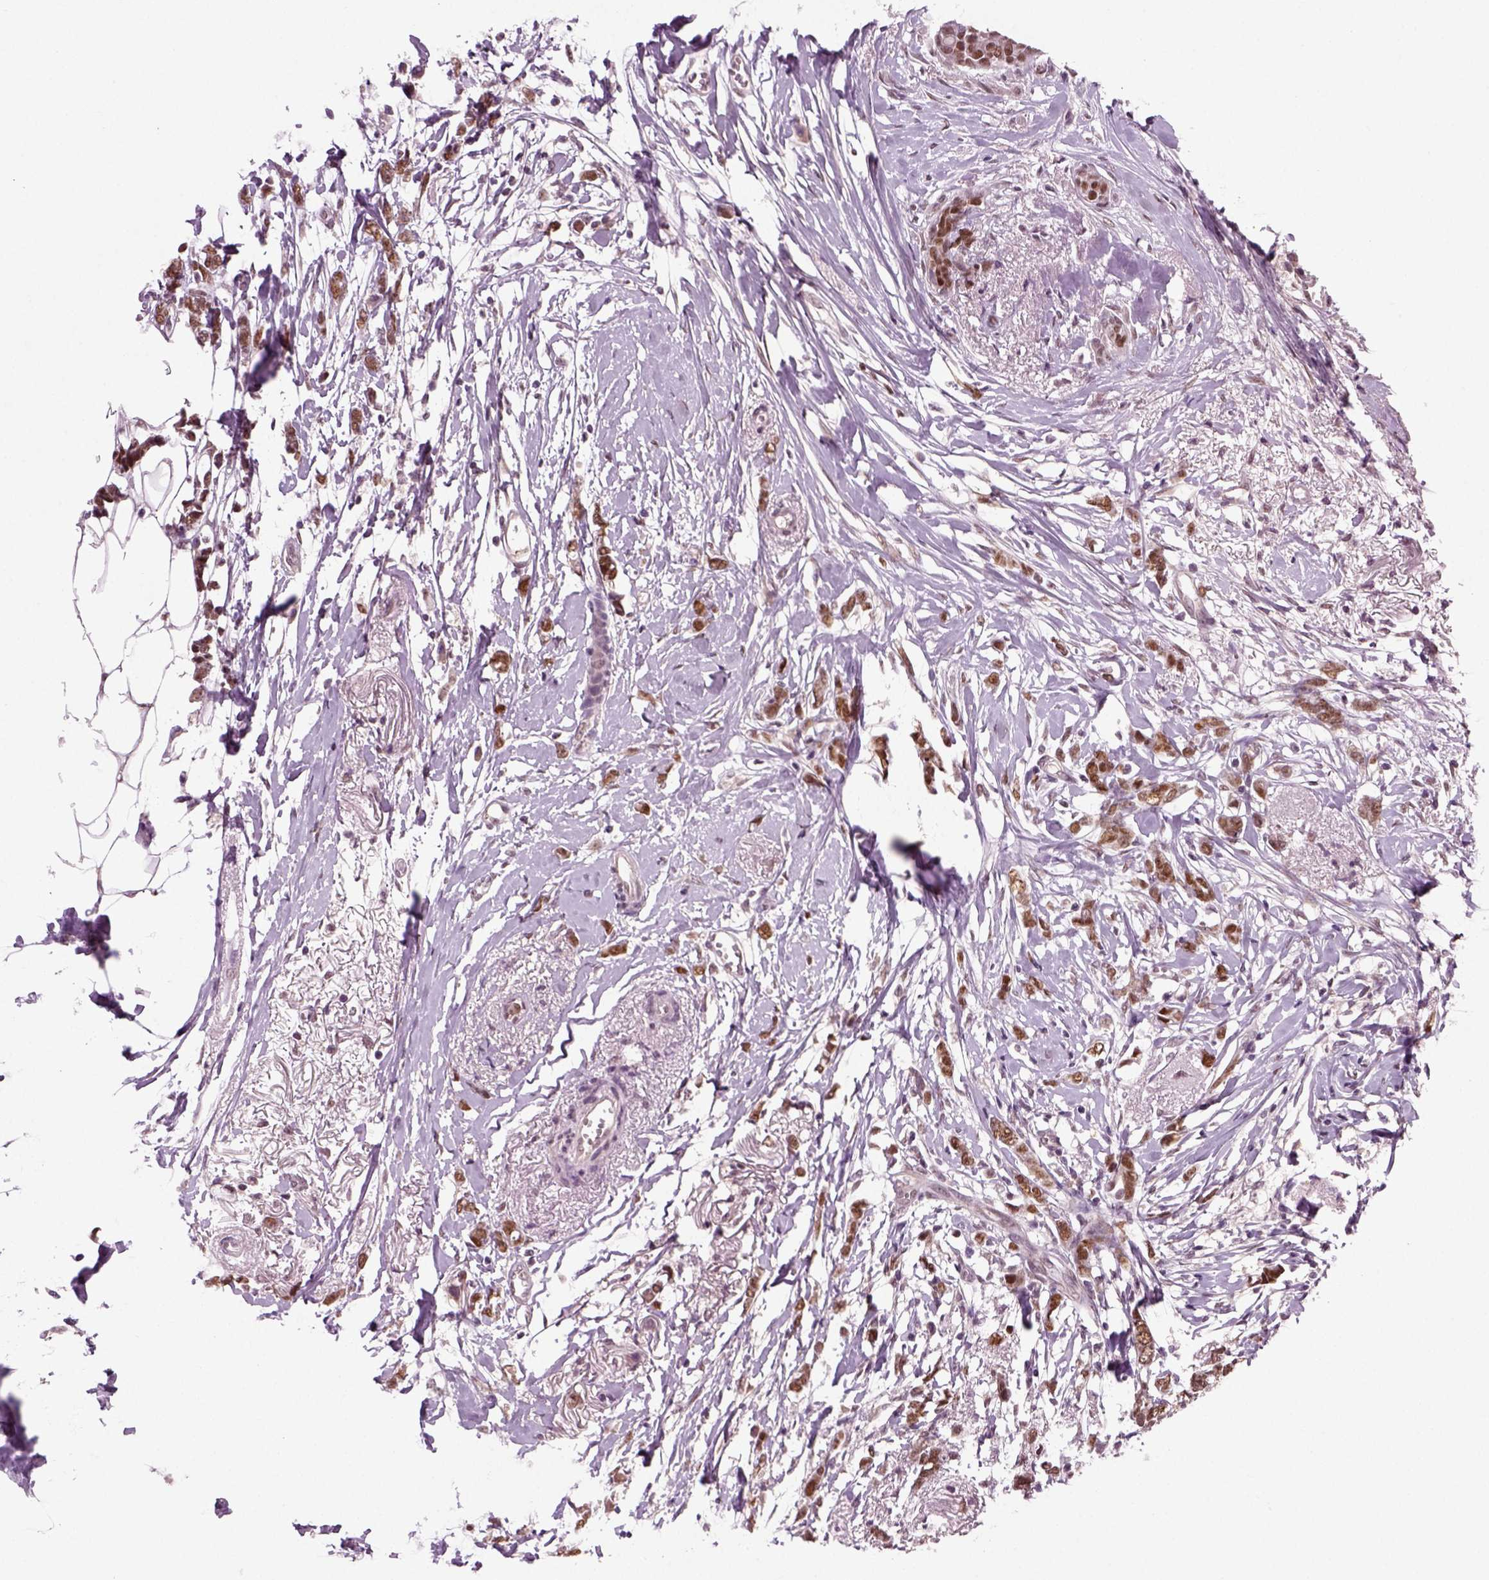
{"staining": {"intensity": "strong", "quantity": ">75%", "location": "nuclear"}, "tissue": "breast cancer", "cell_type": "Tumor cells", "image_type": "cancer", "snomed": [{"axis": "morphology", "description": "Duct carcinoma"}, {"axis": "topography", "description": "Breast"}], "caption": "Tumor cells show strong nuclear expression in approximately >75% of cells in breast cancer (intraductal carcinoma).", "gene": "RCOR3", "patient": {"sex": "female", "age": 40}}